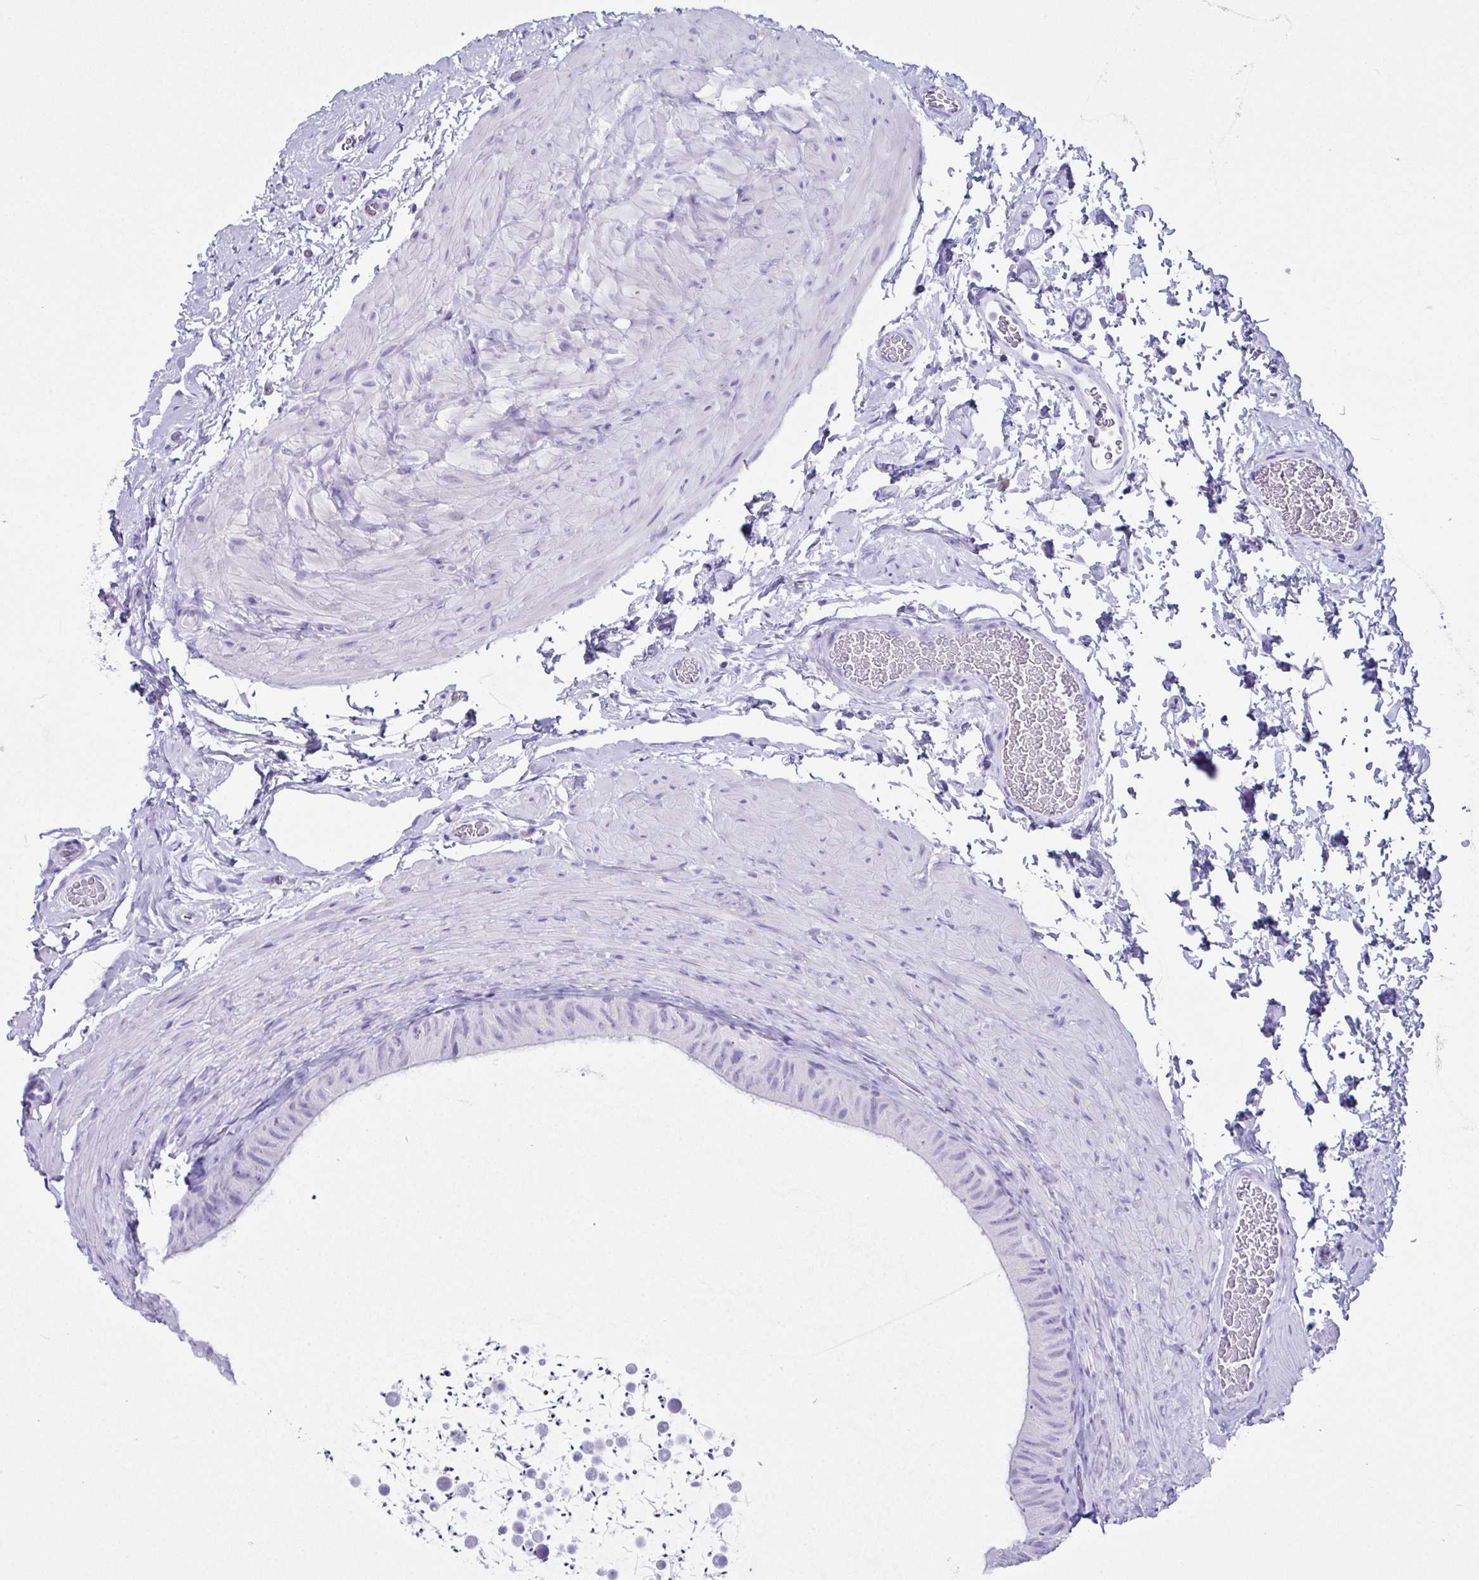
{"staining": {"intensity": "negative", "quantity": "none", "location": "none"}, "tissue": "epididymis", "cell_type": "Glandular cells", "image_type": "normal", "snomed": [{"axis": "morphology", "description": "Normal tissue, NOS"}, {"axis": "topography", "description": "Epididymis, spermatic cord, NOS"}, {"axis": "topography", "description": "Epididymis"}], "caption": "Protein analysis of unremarkable epididymis reveals no significant staining in glandular cells.", "gene": "LGALS4", "patient": {"sex": "male", "age": 31}}